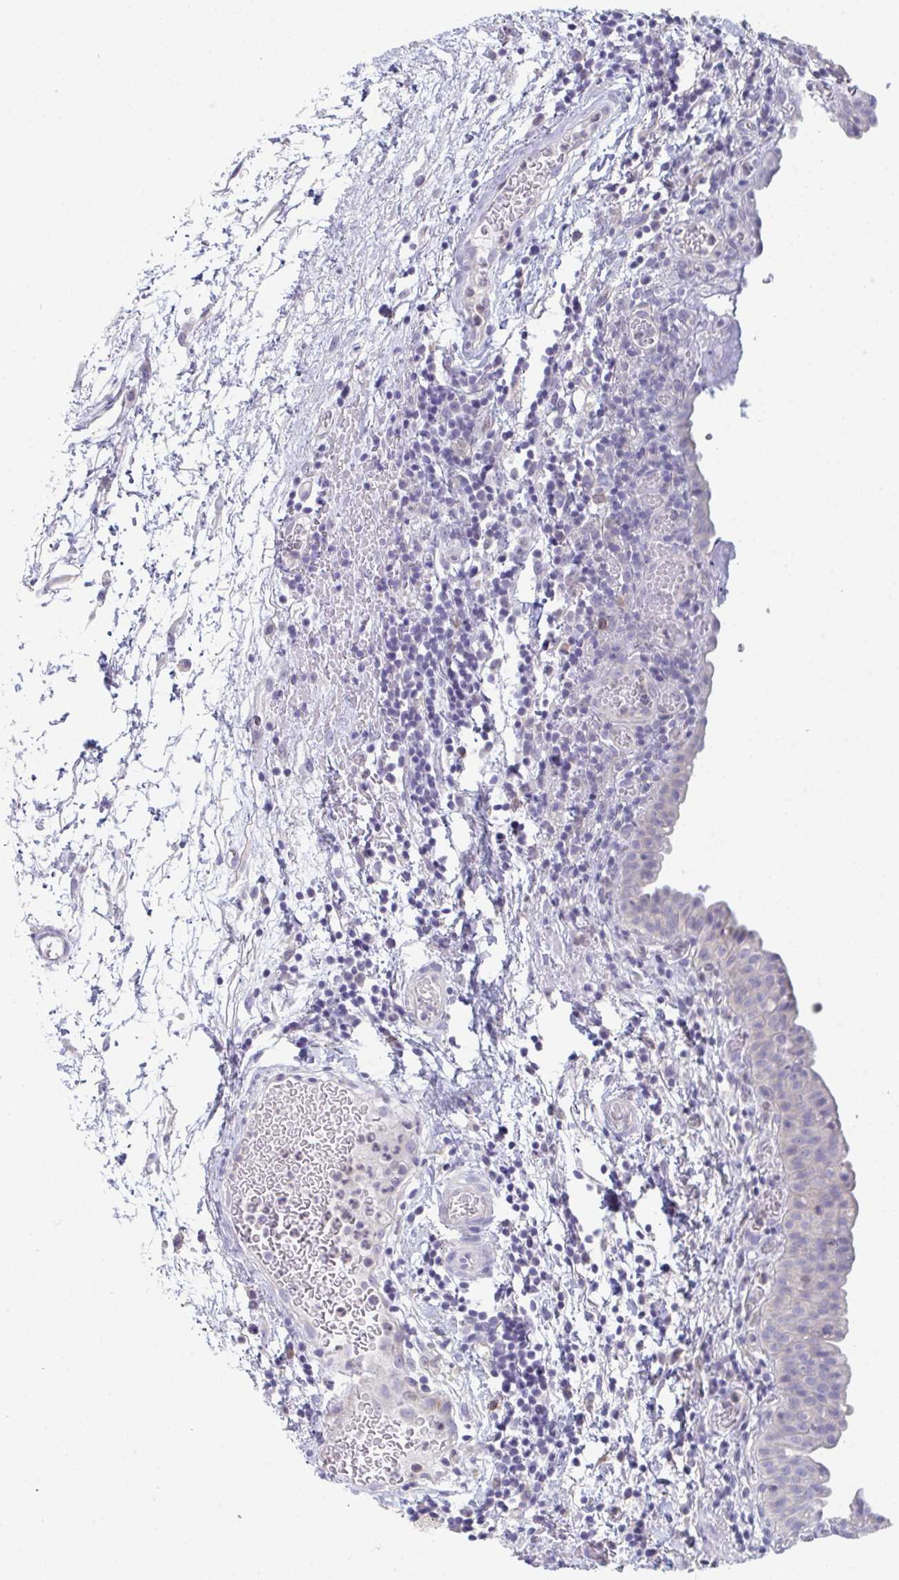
{"staining": {"intensity": "negative", "quantity": "none", "location": "none"}, "tissue": "urinary bladder", "cell_type": "Urothelial cells", "image_type": "normal", "snomed": [{"axis": "morphology", "description": "Normal tissue, NOS"}, {"axis": "morphology", "description": "Inflammation, NOS"}, {"axis": "topography", "description": "Urinary bladder"}], "caption": "The micrograph demonstrates no significant expression in urothelial cells of urinary bladder. (Stains: DAB (3,3'-diaminobenzidine) IHC with hematoxylin counter stain, Microscopy: brightfield microscopy at high magnification).", "gene": "PTPRD", "patient": {"sex": "male", "age": 57}}